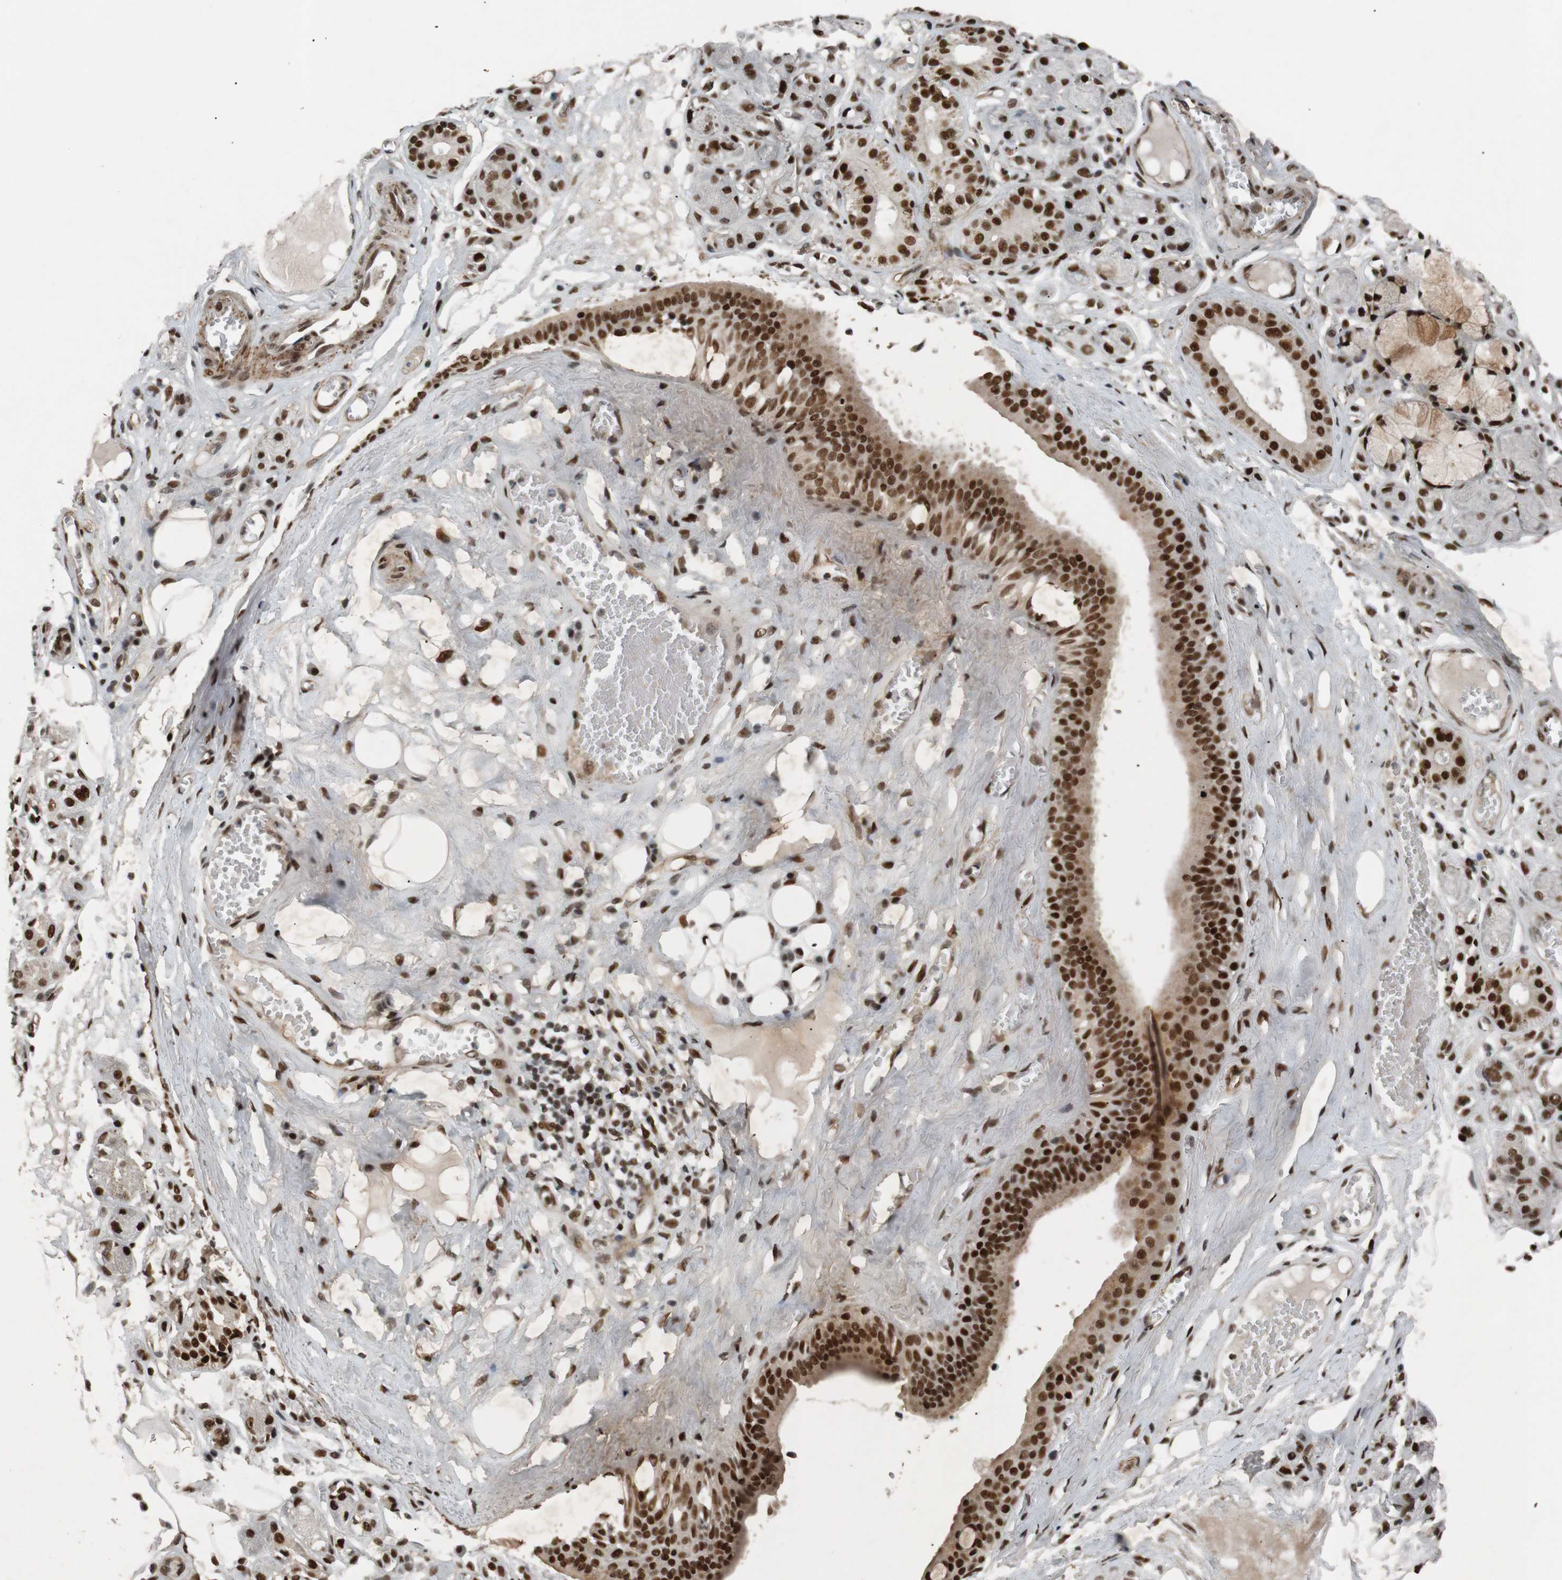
{"staining": {"intensity": "strong", "quantity": ">75%", "location": "nuclear"}, "tissue": "adipose tissue", "cell_type": "Adipocytes", "image_type": "normal", "snomed": [{"axis": "morphology", "description": "Normal tissue, NOS"}, {"axis": "morphology", "description": "Inflammation, NOS"}, {"axis": "topography", "description": "Salivary gland"}, {"axis": "topography", "description": "Peripheral nerve tissue"}], "caption": "A high-resolution micrograph shows IHC staining of benign adipose tissue, which displays strong nuclear staining in about >75% of adipocytes.", "gene": "HEXIM1", "patient": {"sex": "female", "age": 75}}